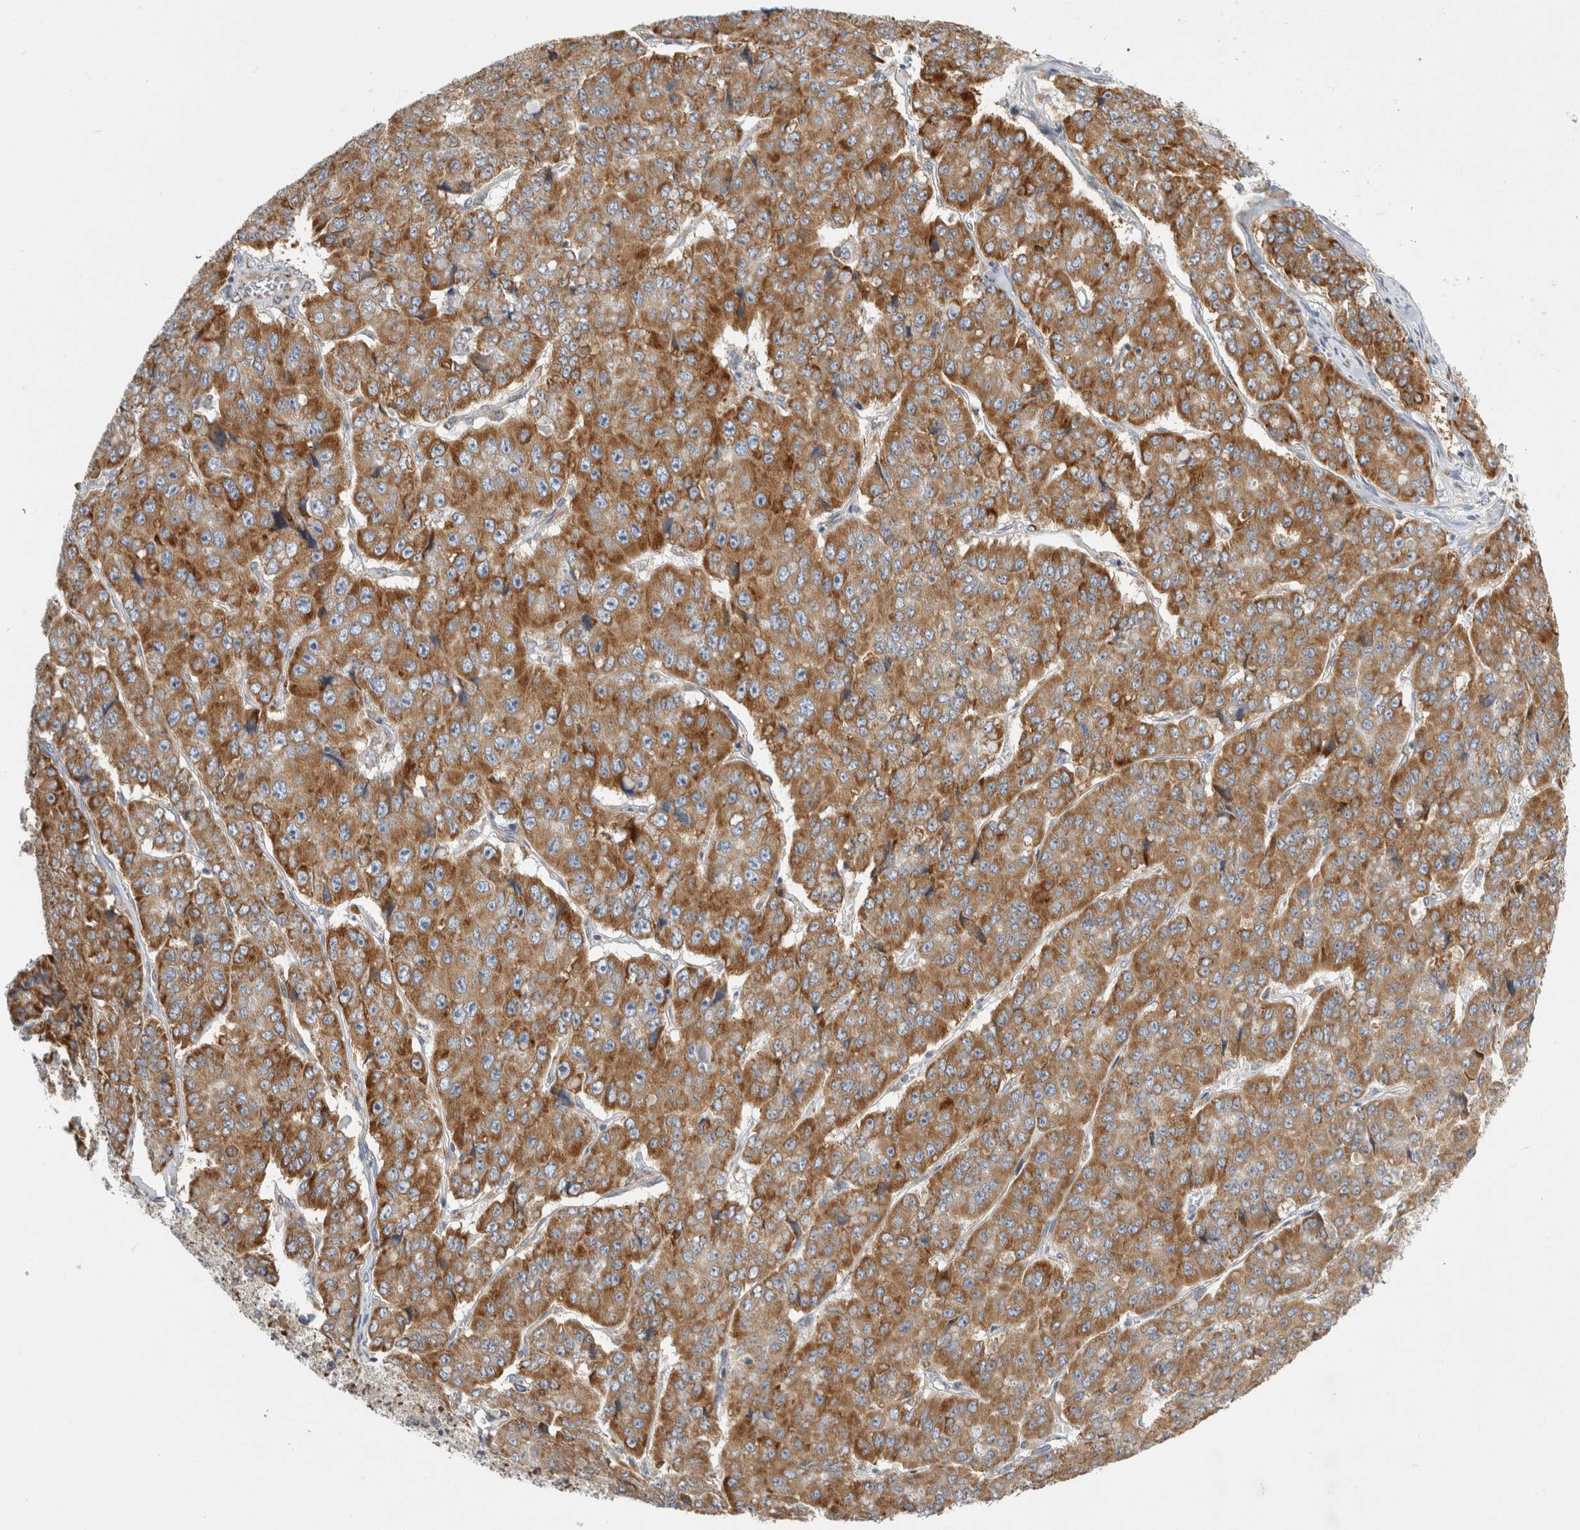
{"staining": {"intensity": "strong", "quantity": ">75%", "location": "cytoplasmic/membranous"}, "tissue": "pancreatic cancer", "cell_type": "Tumor cells", "image_type": "cancer", "snomed": [{"axis": "morphology", "description": "Adenocarcinoma, NOS"}, {"axis": "topography", "description": "Pancreas"}], "caption": "A histopathology image of pancreatic cancer stained for a protein reveals strong cytoplasmic/membranous brown staining in tumor cells.", "gene": "RPN2", "patient": {"sex": "male", "age": 50}}